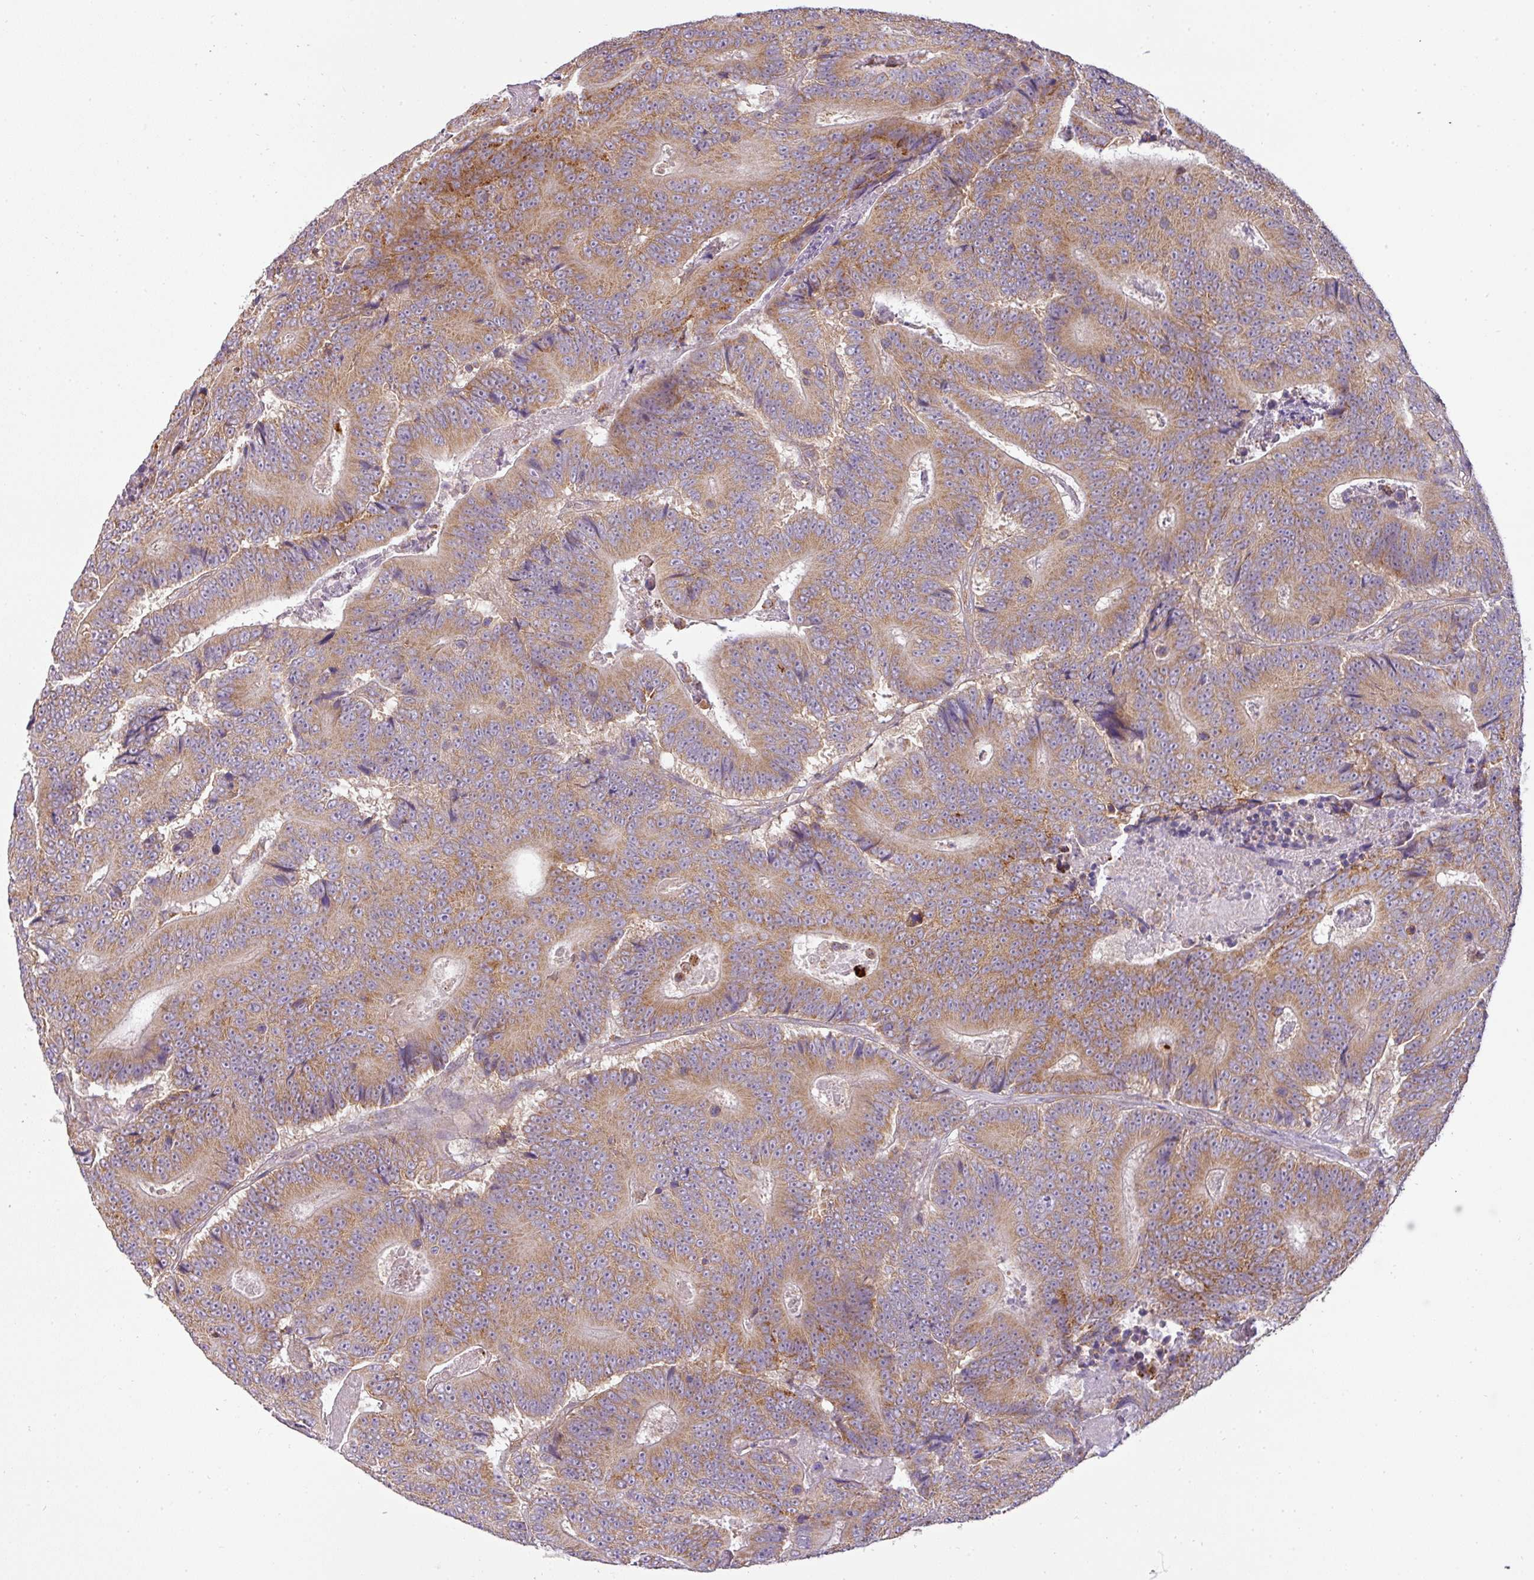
{"staining": {"intensity": "moderate", "quantity": ">75%", "location": "cytoplasmic/membranous"}, "tissue": "colorectal cancer", "cell_type": "Tumor cells", "image_type": "cancer", "snomed": [{"axis": "morphology", "description": "Adenocarcinoma, NOS"}, {"axis": "topography", "description": "Colon"}], "caption": "Protein analysis of colorectal cancer tissue exhibits moderate cytoplasmic/membranous positivity in about >75% of tumor cells.", "gene": "ZNF211", "patient": {"sex": "male", "age": 83}}